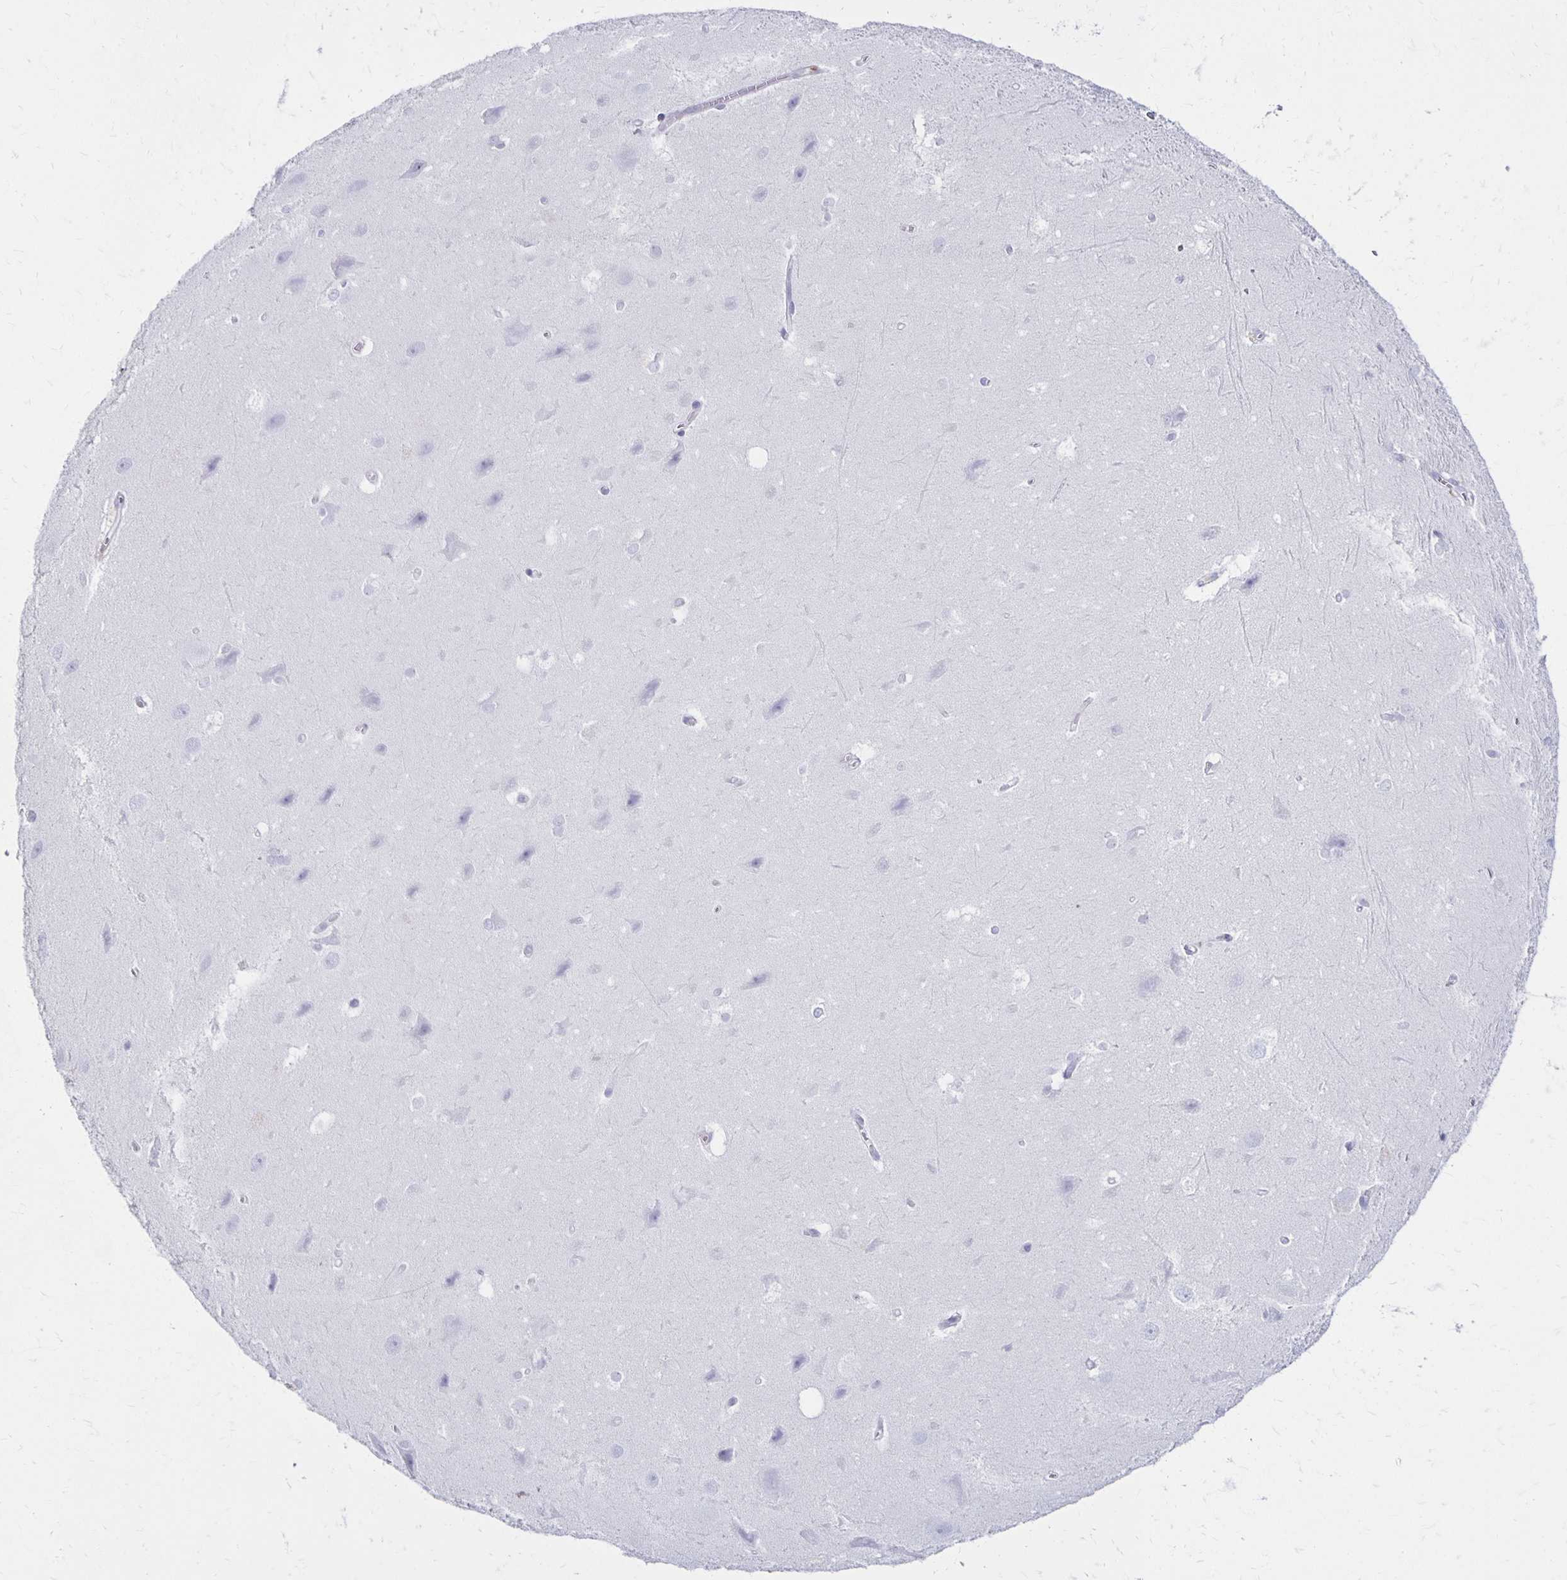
{"staining": {"intensity": "negative", "quantity": "none", "location": "none"}, "tissue": "hippocampus", "cell_type": "Glial cells", "image_type": "normal", "snomed": [{"axis": "morphology", "description": "Normal tissue, NOS"}, {"axis": "topography", "description": "Cerebral cortex"}, {"axis": "topography", "description": "Hippocampus"}], "caption": "This is an immunohistochemistry micrograph of benign human hippocampus. There is no expression in glial cells.", "gene": "CCL21", "patient": {"sex": "female", "age": 19}}